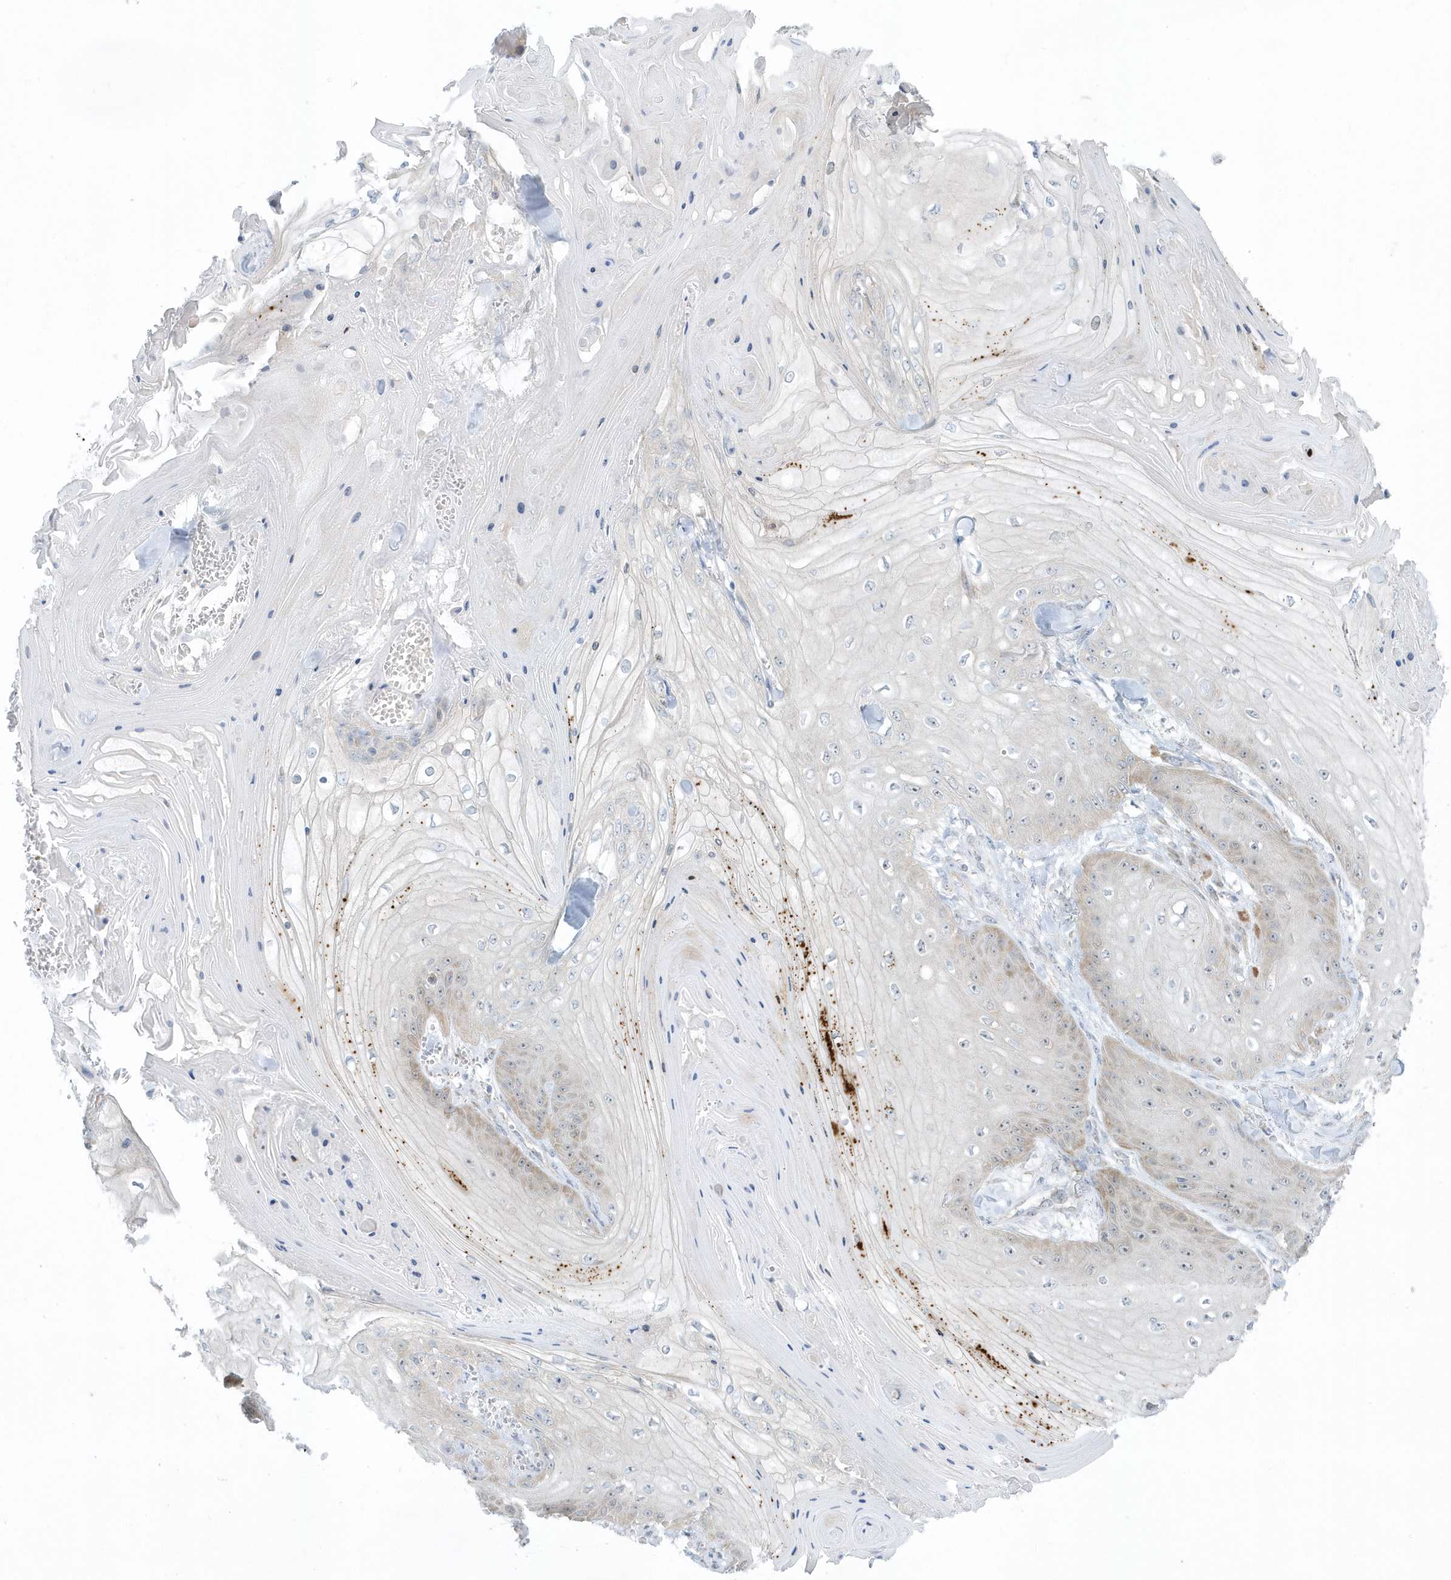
{"staining": {"intensity": "weak", "quantity": "<25%", "location": "cytoplasmic/membranous"}, "tissue": "skin cancer", "cell_type": "Tumor cells", "image_type": "cancer", "snomed": [{"axis": "morphology", "description": "Squamous cell carcinoma, NOS"}, {"axis": "topography", "description": "Skin"}], "caption": "DAB immunohistochemical staining of skin cancer demonstrates no significant staining in tumor cells.", "gene": "SCN3A", "patient": {"sex": "male", "age": 74}}